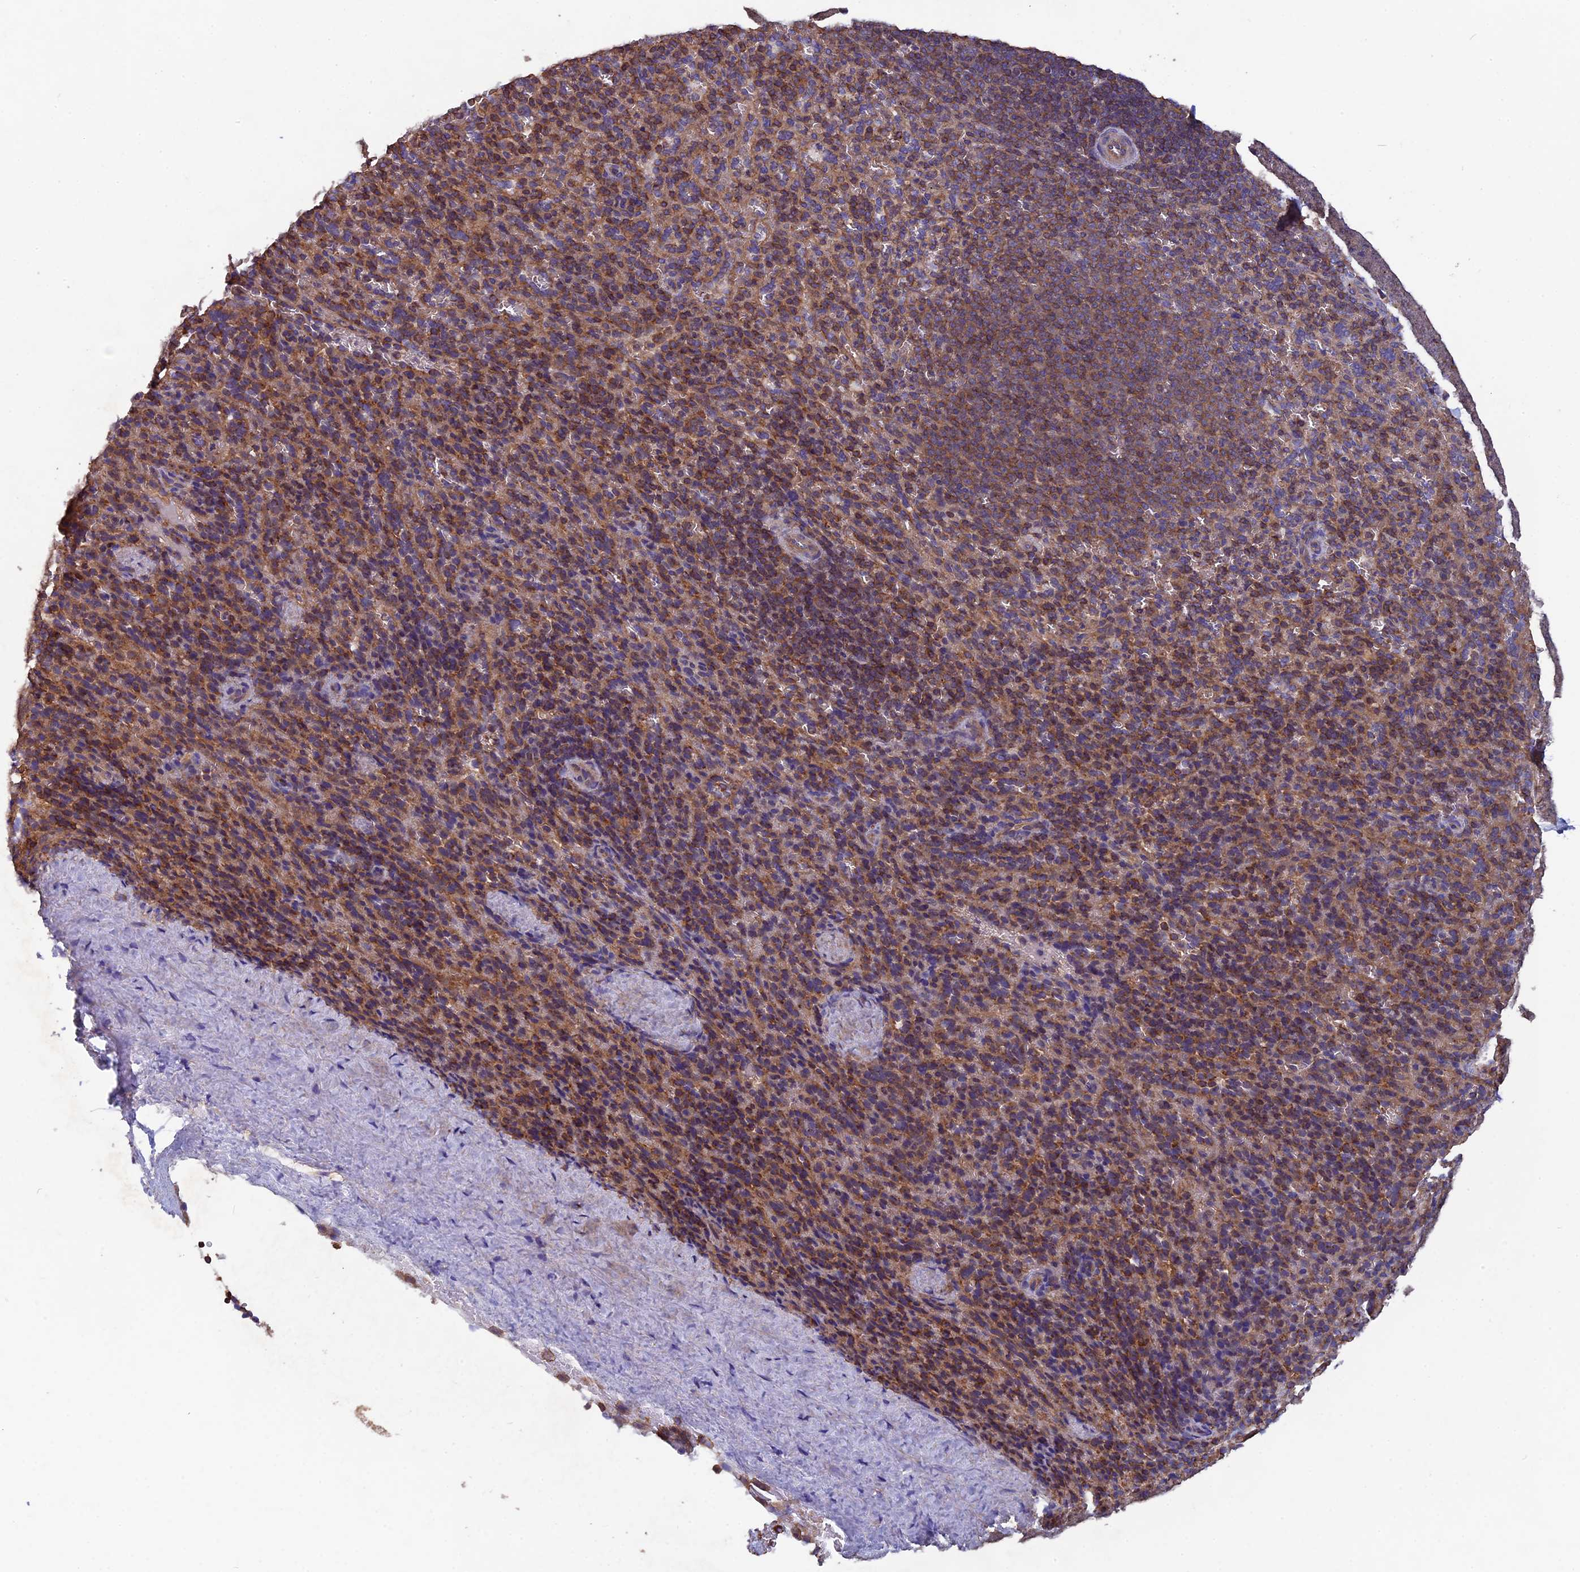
{"staining": {"intensity": "moderate", "quantity": "25%-75%", "location": "cytoplasmic/membranous"}, "tissue": "spleen", "cell_type": "Cells in red pulp", "image_type": "normal", "snomed": [{"axis": "morphology", "description": "Normal tissue, NOS"}, {"axis": "topography", "description": "Spleen"}], "caption": "IHC (DAB) staining of normal human spleen demonstrates moderate cytoplasmic/membranous protein positivity in approximately 25%-75% of cells in red pulp.", "gene": "CCDC153", "patient": {"sex": "female", "age": 21}}